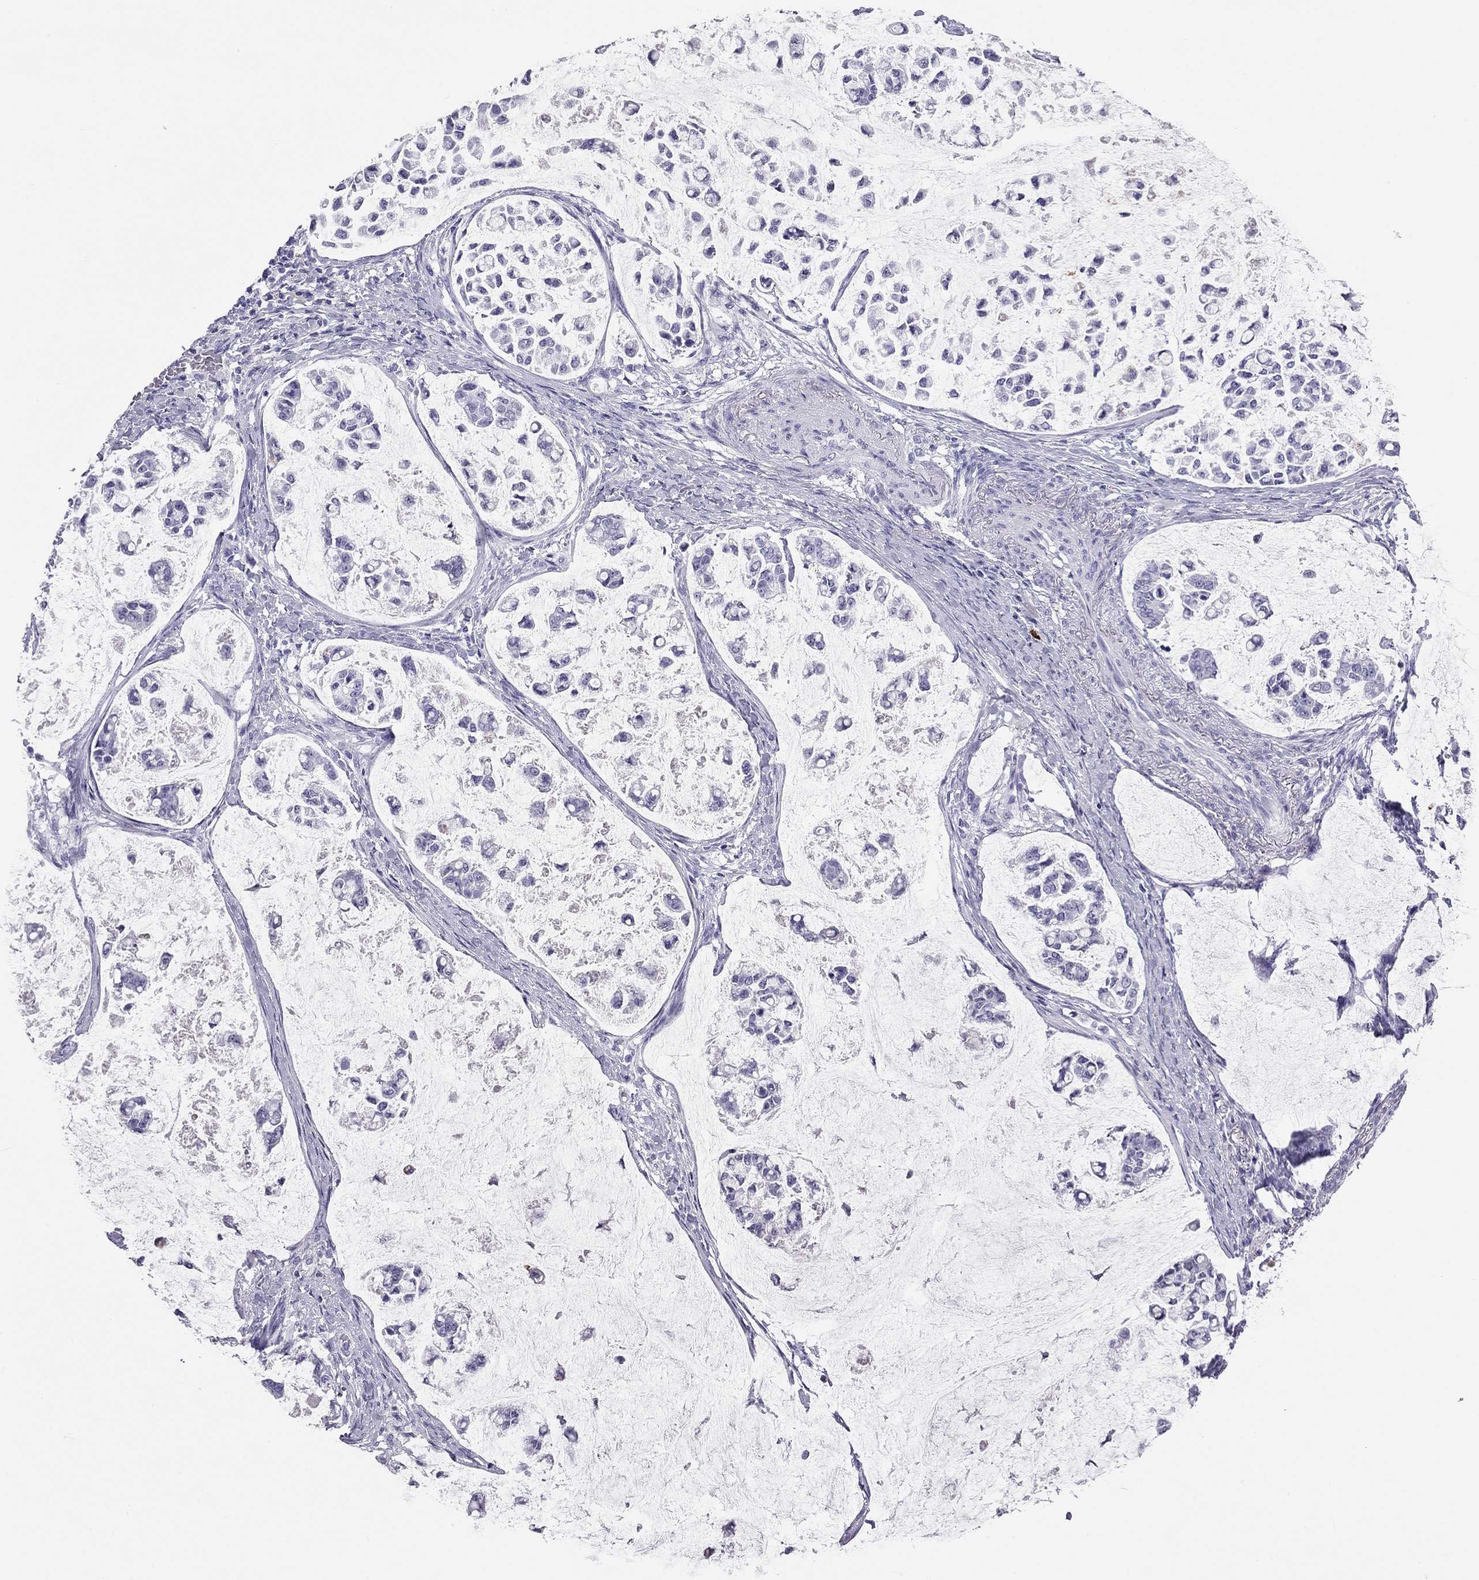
{"staining": {"intensity": "negative", "quantity": "none", "location": "none"}, "tissue": "stomach cancer", "cell_type": "Tumor cells", "image_type": "cancer", "snomed": [{"axis": "morphology", "description": "Adenocarcinoma, NOS"}, {"axis": "topography", "description": "Stomach"}], "caption": "Tumor cells show no significant protein positivity in stomach cancer. (DAB immunohistochemistry (IHC) with hematoxylin counter stain).", "gene": "KLRG1", "patient": {"sex": "male", "age": 82}}